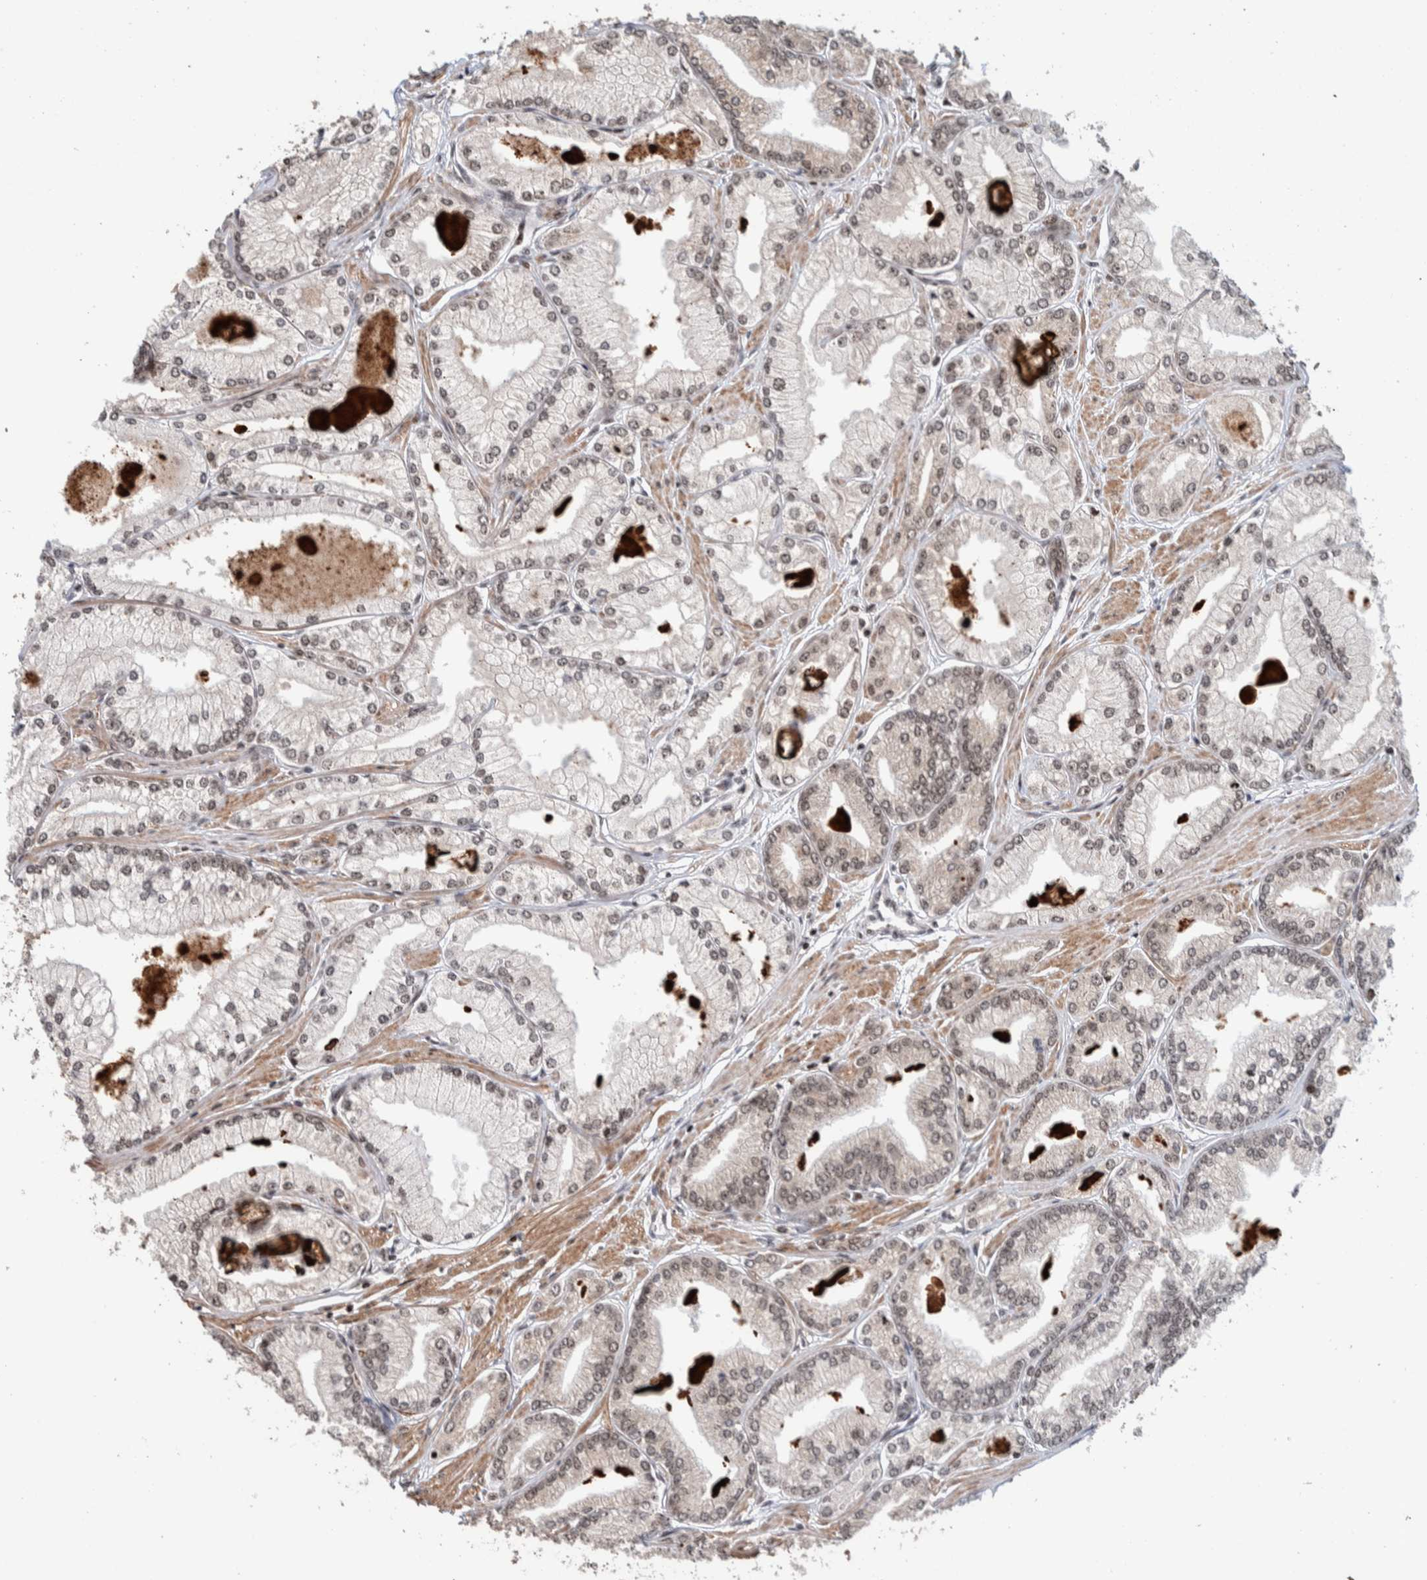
{"staining": {"intensity": "weak", "quantity": "25%-75%", "location": "nuclear"}, "tissue": "prostate cancer", "cell_type": "Tumor cells", "image_type": "cancer", "snomed": [{"axis": "morphology", "description": "Adenocarcinoma, Low grade"}, {"axis": "topography", "description": "Prostate"}], "caption": "About 25%-75% of tumor cells in prostate cancer demonstrate weak nuclear protein expression as visualized by brown immunohistochemical staining.", "gene": "CHD4", "patient": {"sex": "male", "age": 52}}